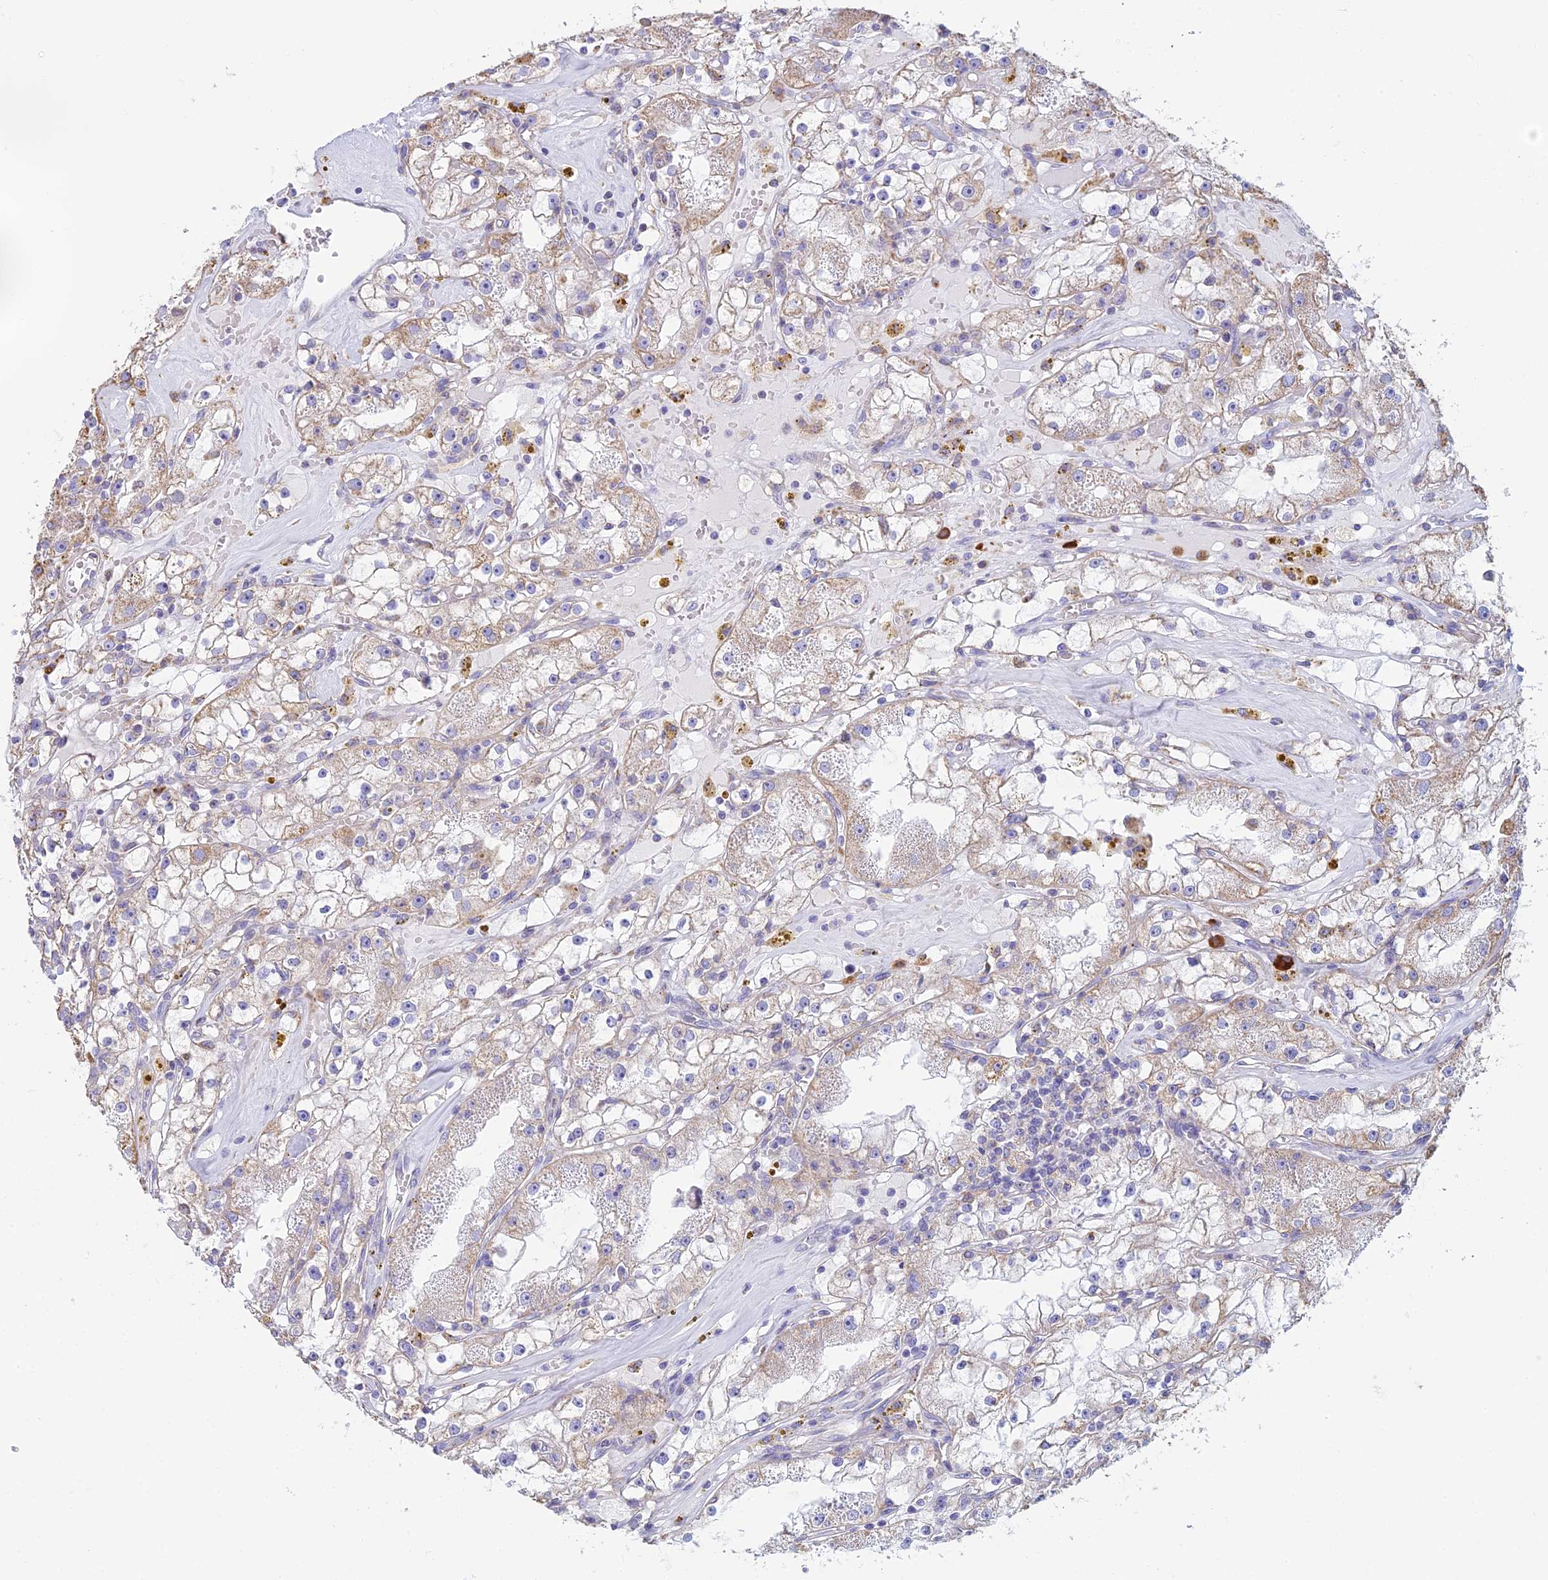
{"staining": {"intensity": "moderate", "quantity": "25%-75%", "location": "cytoplasmic/membranous"}, "tissue": "renal cancer", "cell_type": "Tumor cells", "image_type": "cancer", "snomed": [{"axis": "morphology", "description": "Adenocarcinoma, NOS"}, {"axis": "topography", "description": "Kidney"}], "caption": "Human renal cancer stained with a protein marker demonstrates moderate staining in tumor cells.", "gene": "OR2W3", "patient": {"sex": "male", "age": 56}}